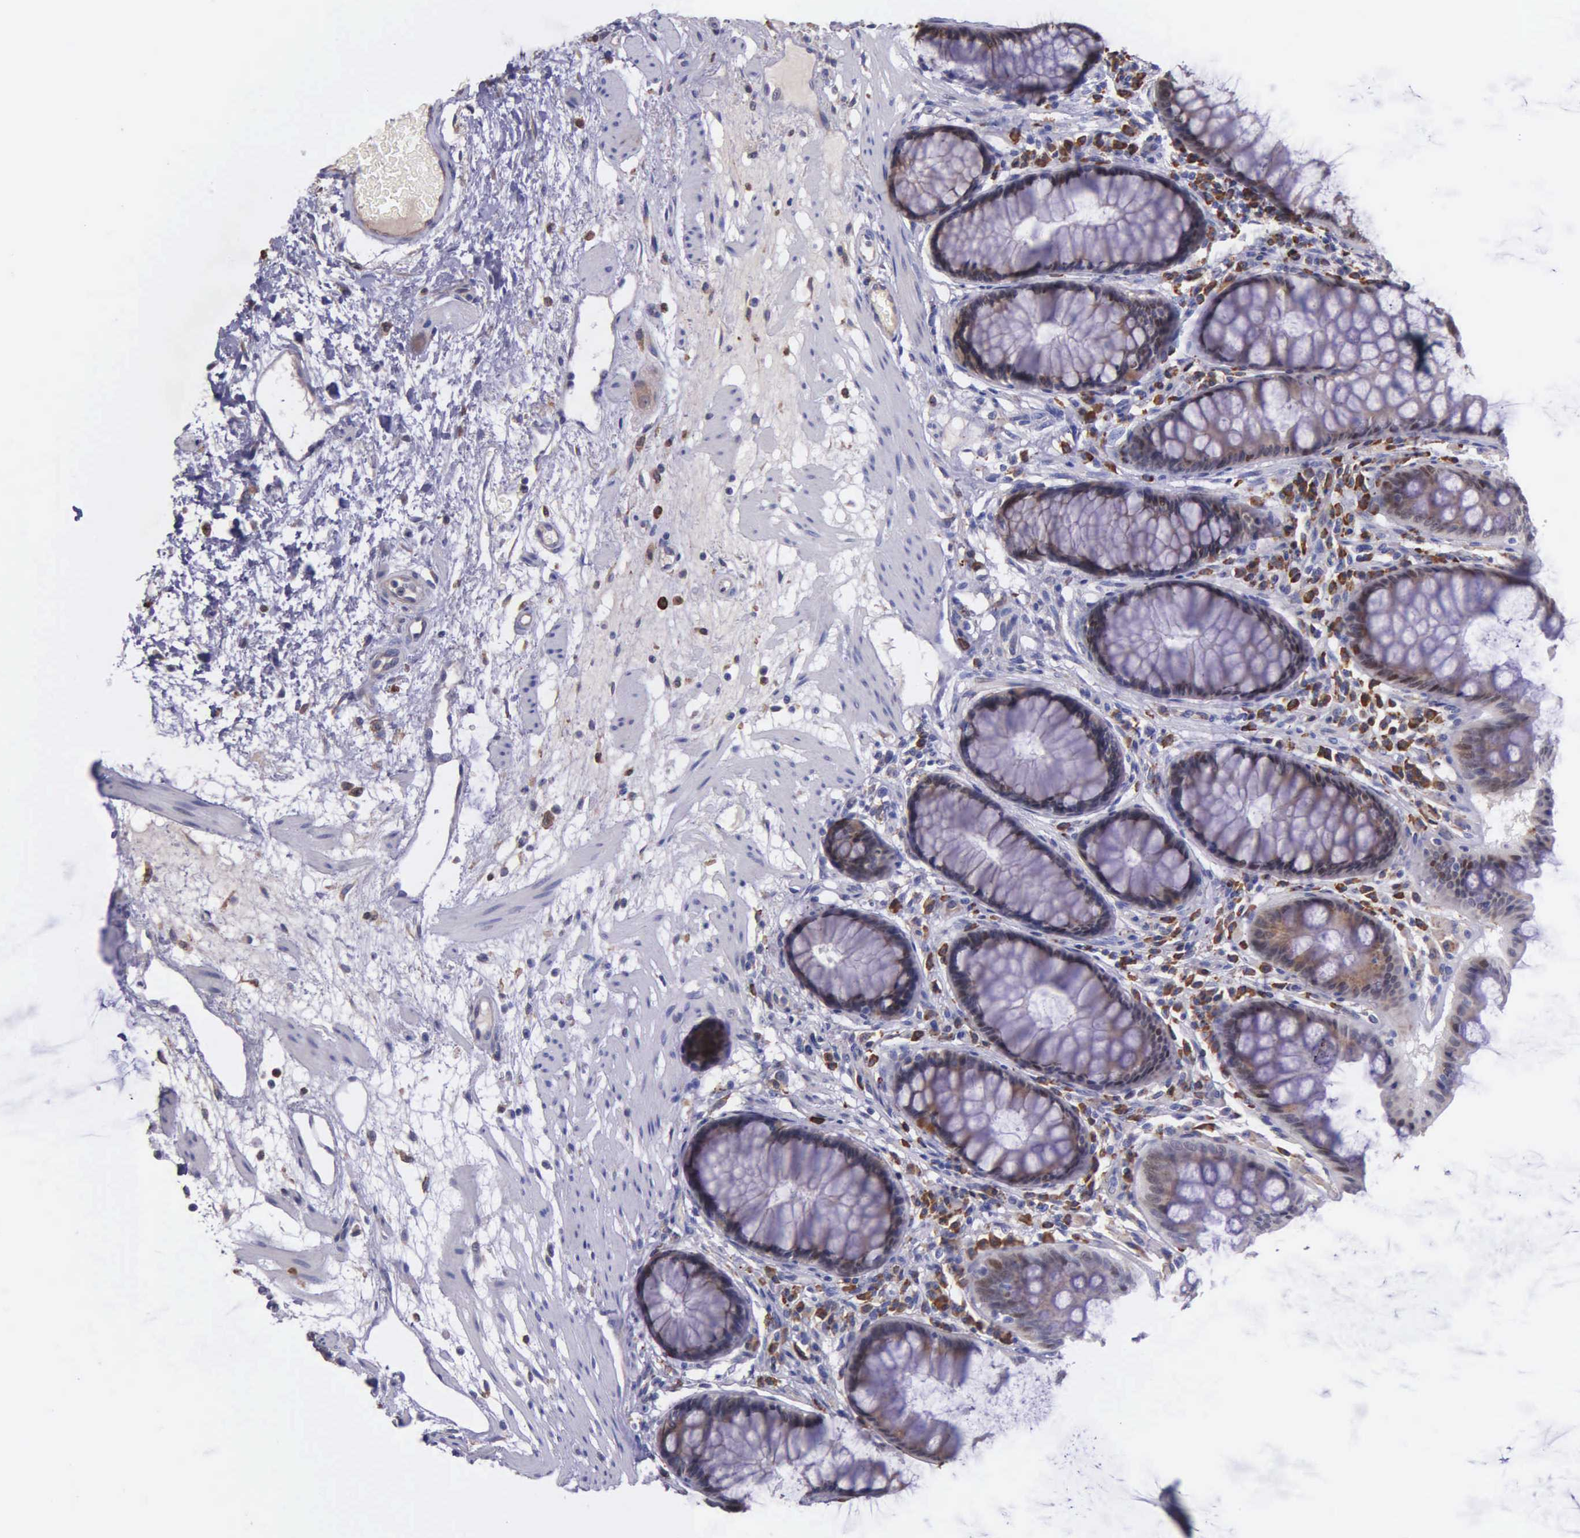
{"staining": {"intensity": "moderate", "quantity": "25%-75%", "location": "cytoplasmic/membranous"}, "tissue": "rectum", "cell_type": "Glandular cells", "image_type": "normal", "snomed": [{"axis": "morphology", "description": "Normal tissue, NOS"}, {"axis": "topography", "description": "Rectum"}], "caption": "Protein expression analysis of benign human rectum reveals moderate cytoplasmic/membranous expression in approximately 25%-75% of glandular cells.", "gene": "ZC3H12B", "patient": {"sex": "male", "age": 77}}